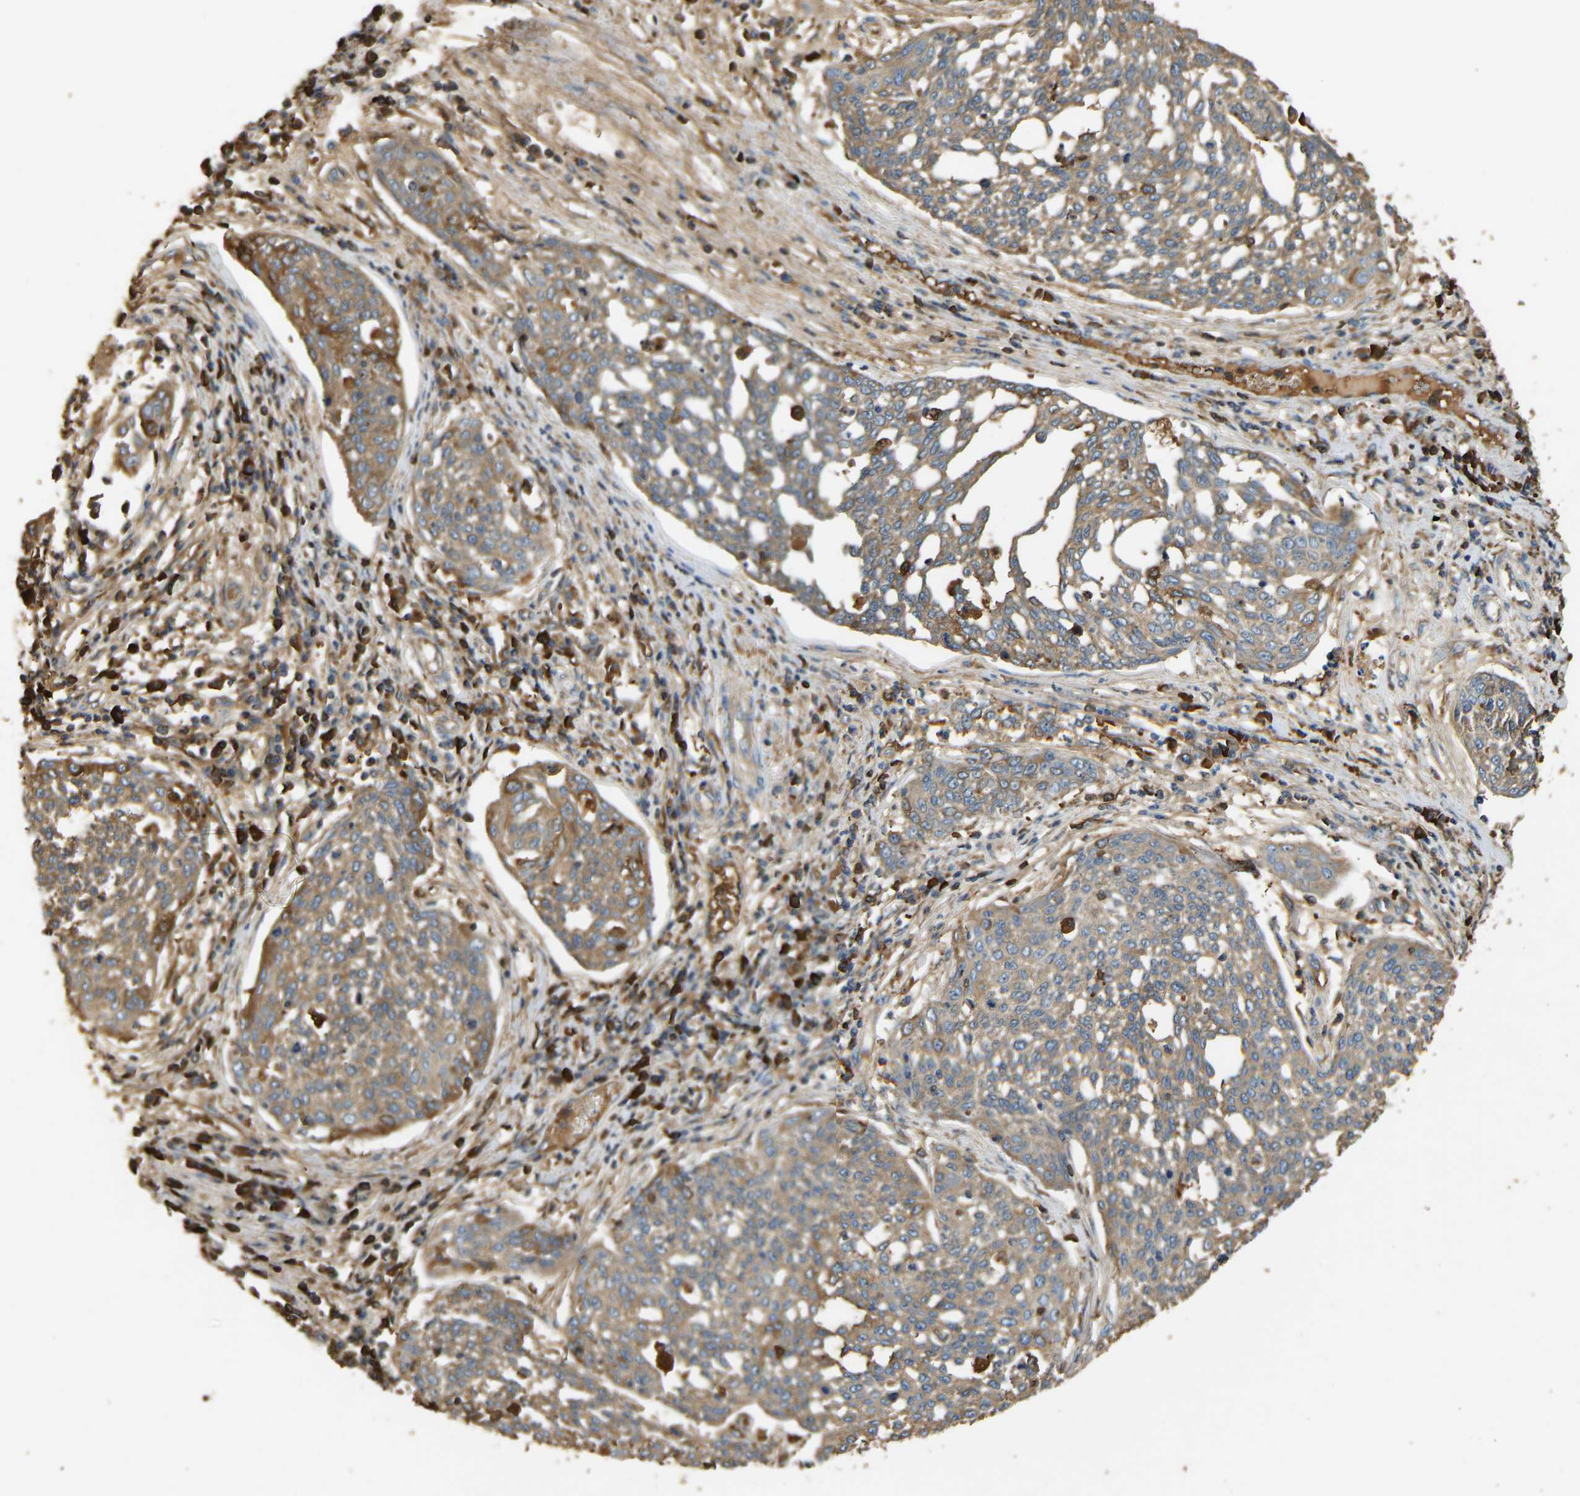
{"staining": {"intensity": "moderate", "quantity": ">75%", "location": "cytoplasmic/membranous"}, "tissue": "cervical cancer", "cell_type": "Tumor cells", "image_type": "cancer", "snomed": [{"axis": "morphology", "description": "Squamous cell carcinoma, NOS"}, {"axis": "topography", "description": "Cervix"}], "caption": "Cervical cancer (squamous cell carcinoma) was stained to show a protein in brown. There is medium levels of moderate cytoplasmic/membranous staining in about >75% of tumor cells.", "gene": "TMEM268", "patient": {"sex": "female", "age": 34}}